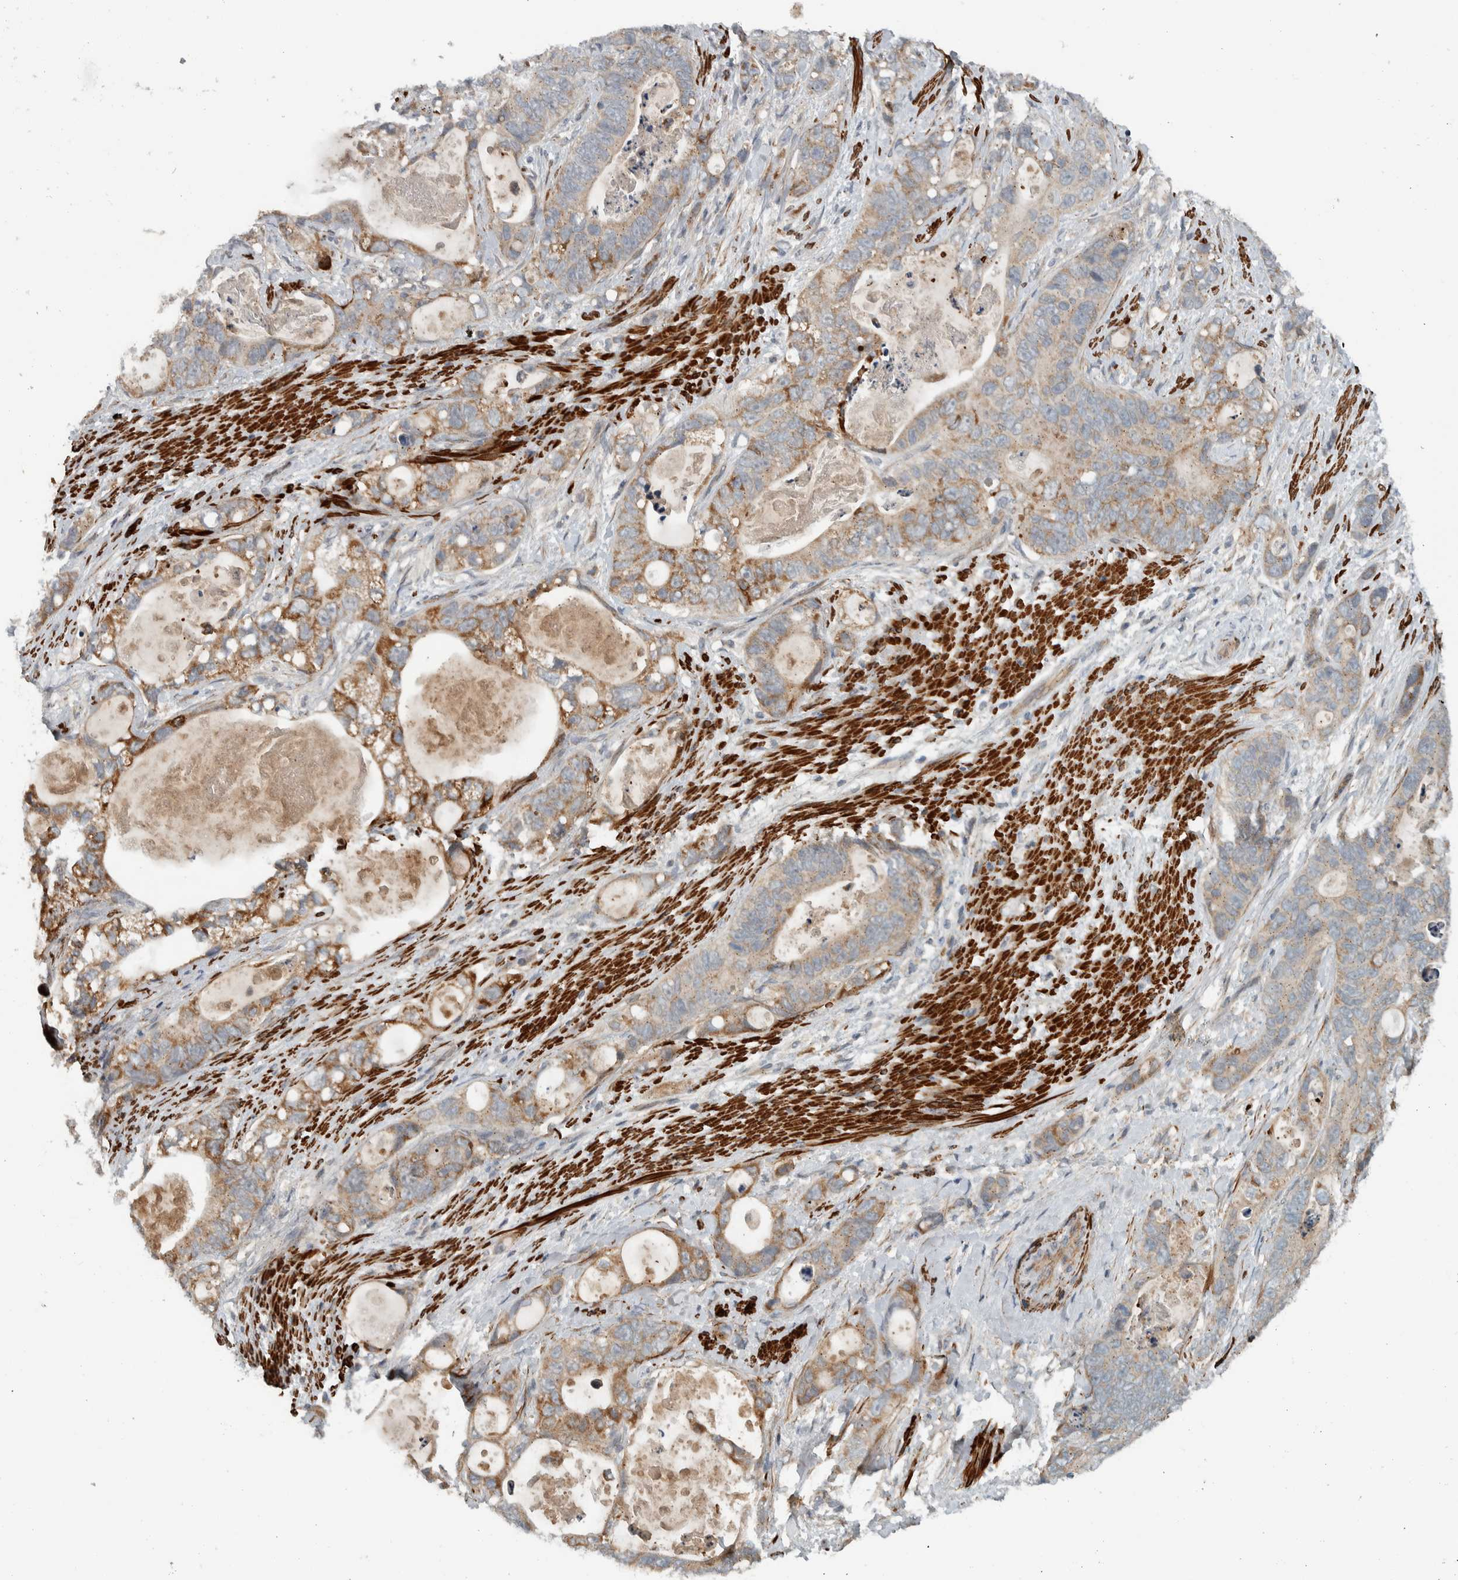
{"staining": {"intensity": "moderate", "quantity": ">75%", "location": "cytoplasmic/membranous"}, "tissue": "stomach cancer", "cell_type": "Tumor cells", "image_type": "cancer", "snomed": [{"axis": "morphology", "description": "Normal tissue, NOS"}, {"axis": "morphology", "description": "Adenocarcinoma, NOS"}, {"axis": "topography", "description": "Stomach"}], "caption": "Stomach cancer (adenocarcinoma) tissue displays moderate cytoplasmic/membranous positivity in approximately >75% of tumor cells, visualized by immunohistochemistry.", "gene": "LBHD1", "patient": {"sex": "female", "age": 89}}